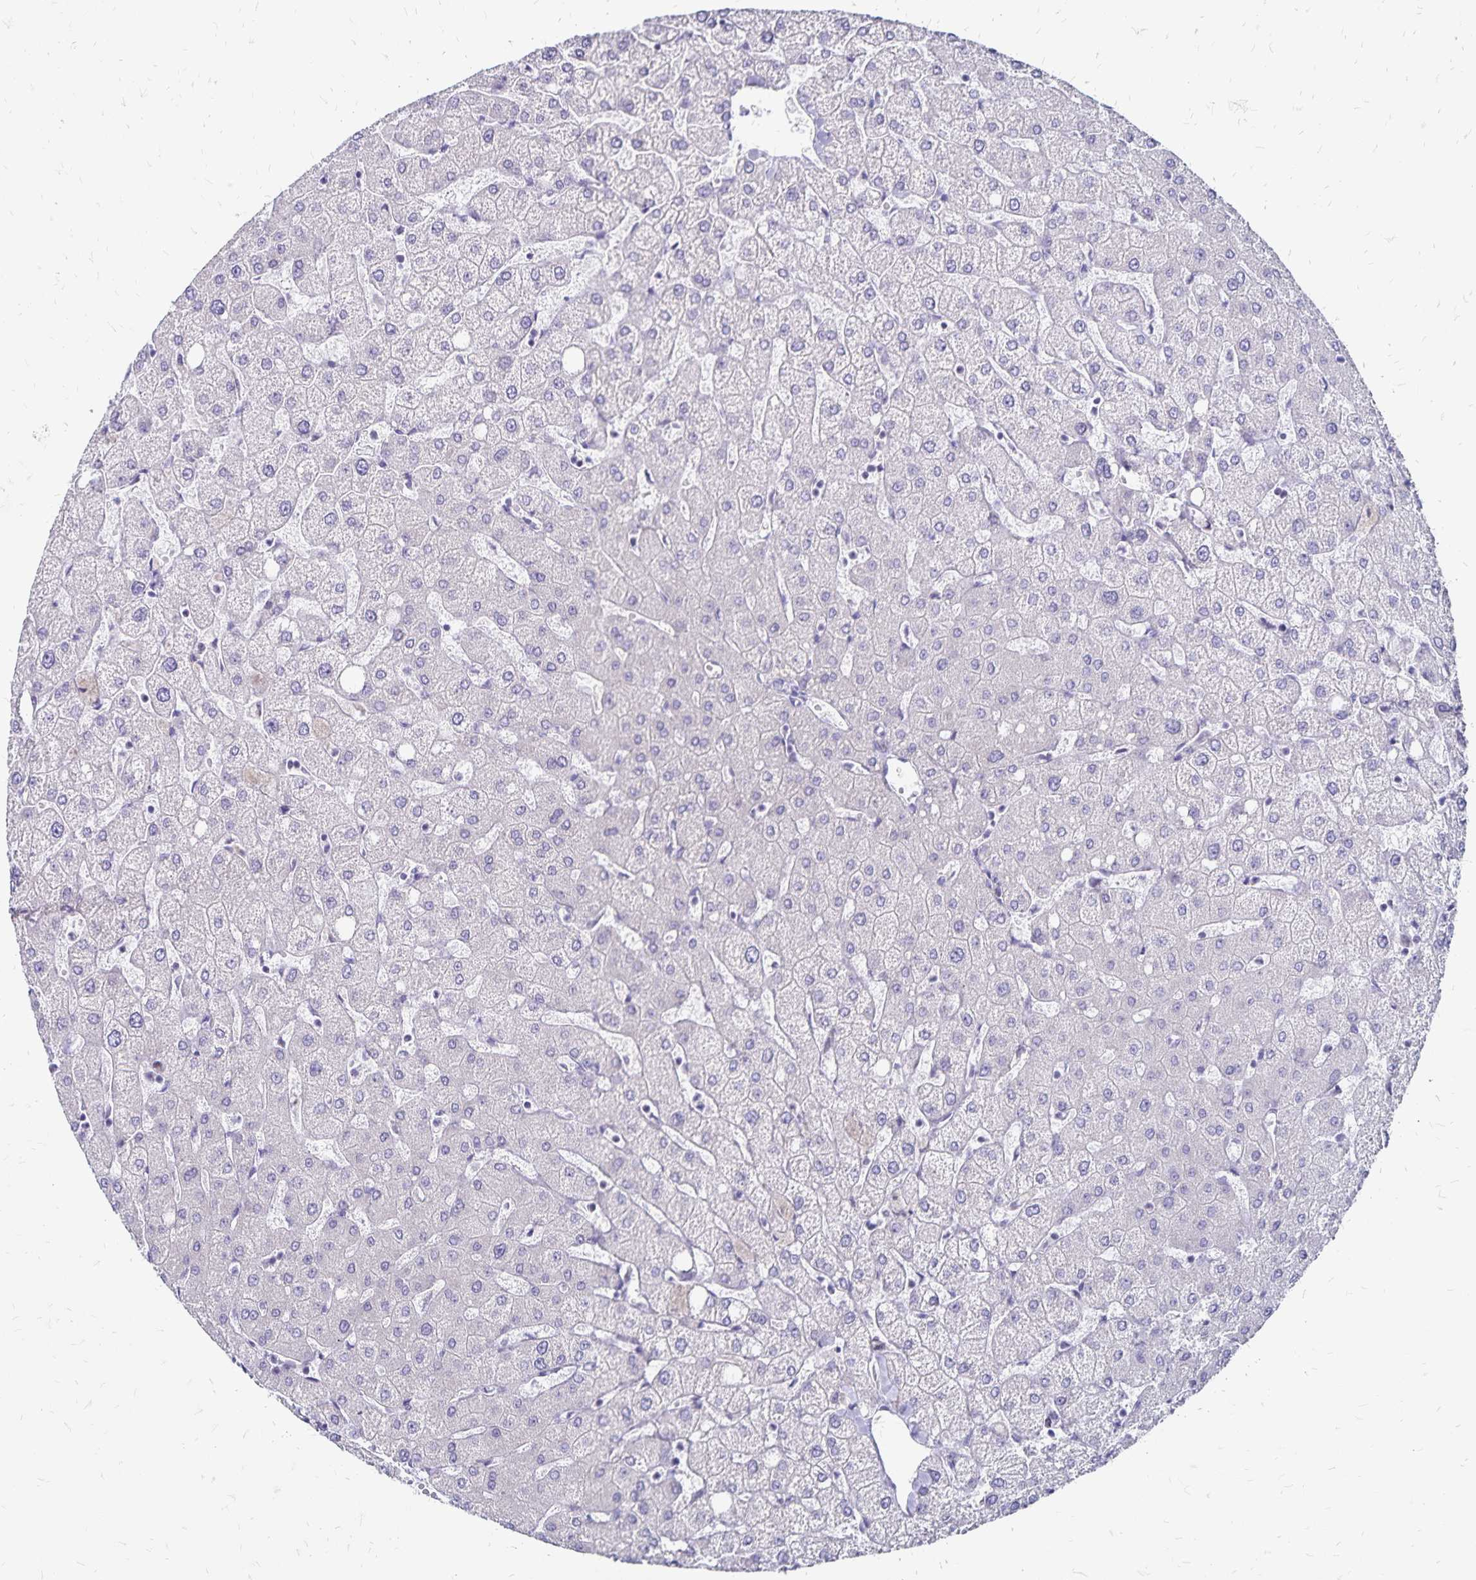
{"staining": {"intensity": "negative", "quantity": "none", "location": "none"}, "tissue": "liver", "cell_type": "Cholangiocytes", "image_type": "normal", "snomed": [{"axis": "morphology", "description": "Normal tissue, NOS"}, {"axis": "topography", "description": "Liver"}], "caption": "Immunohistochemistry (IHC) histopathology image of benign liver: human liver stained with DAB demonstrates no significant protein expression in cholangiocytes.", "gene": "IKZF1", "patient": {"sex": "female", "age": 54}}